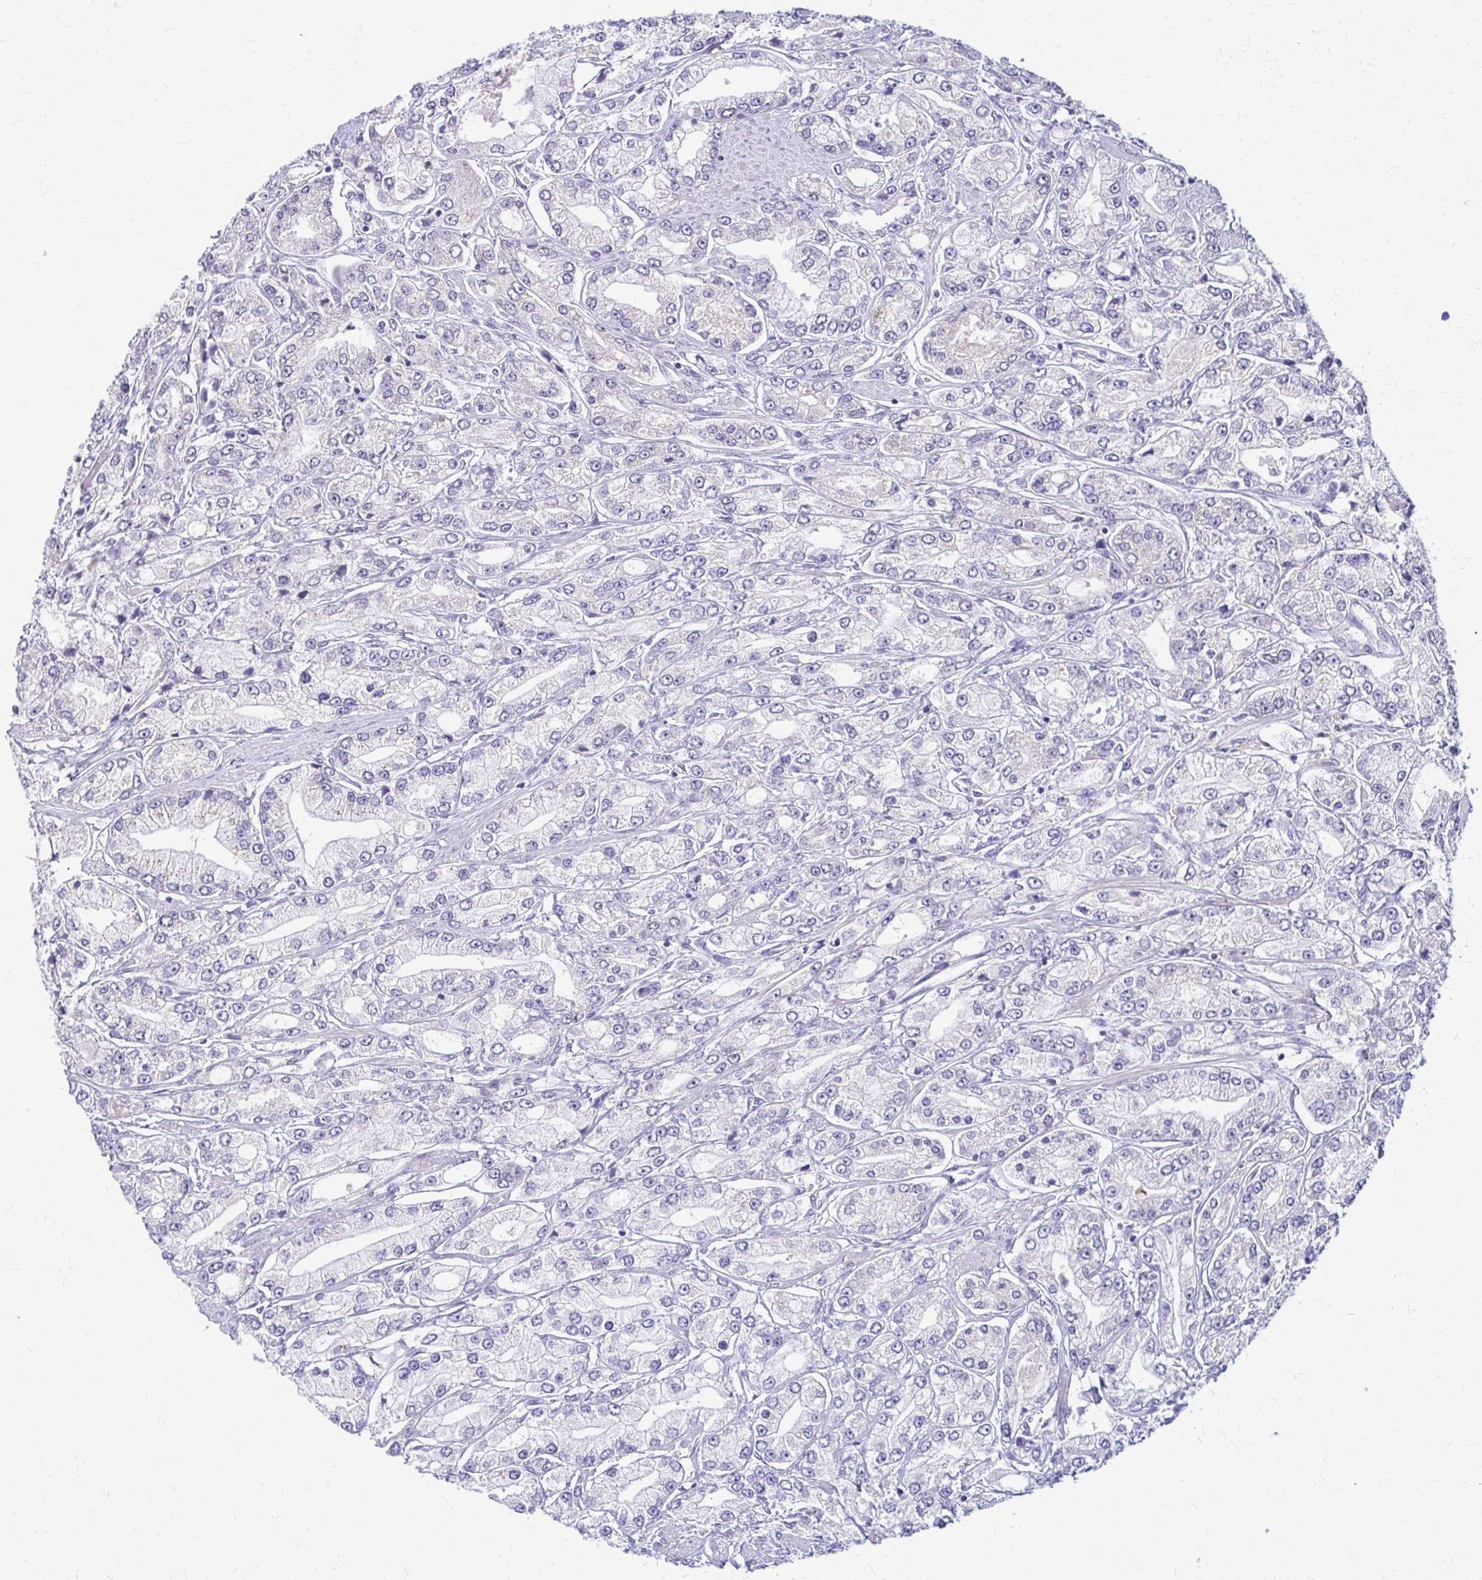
{"staining": {"intensity": "weak", "quantity": "25%-75%", "location": "cytoplasmic/membranous"}, "tissue": "prostate cancer", "cell_type": "Tumor cells", "image_type": "cancer", "snomed": [{"axis": "morphology", "description": "Adenocarcinoma, High grade"}, {"axis": "topography", "description": "Prostate"}], "caption": "A high-resolution micrograph shows IHC staining of prostate cancer (adenocarcinoma (high-grade)), which exhibits weak cytoplasmic/membranous staining in about 25%-75% of tumor cells.", "gene": "SAMD13", "patient": {"sex": "male", "age": 66}}